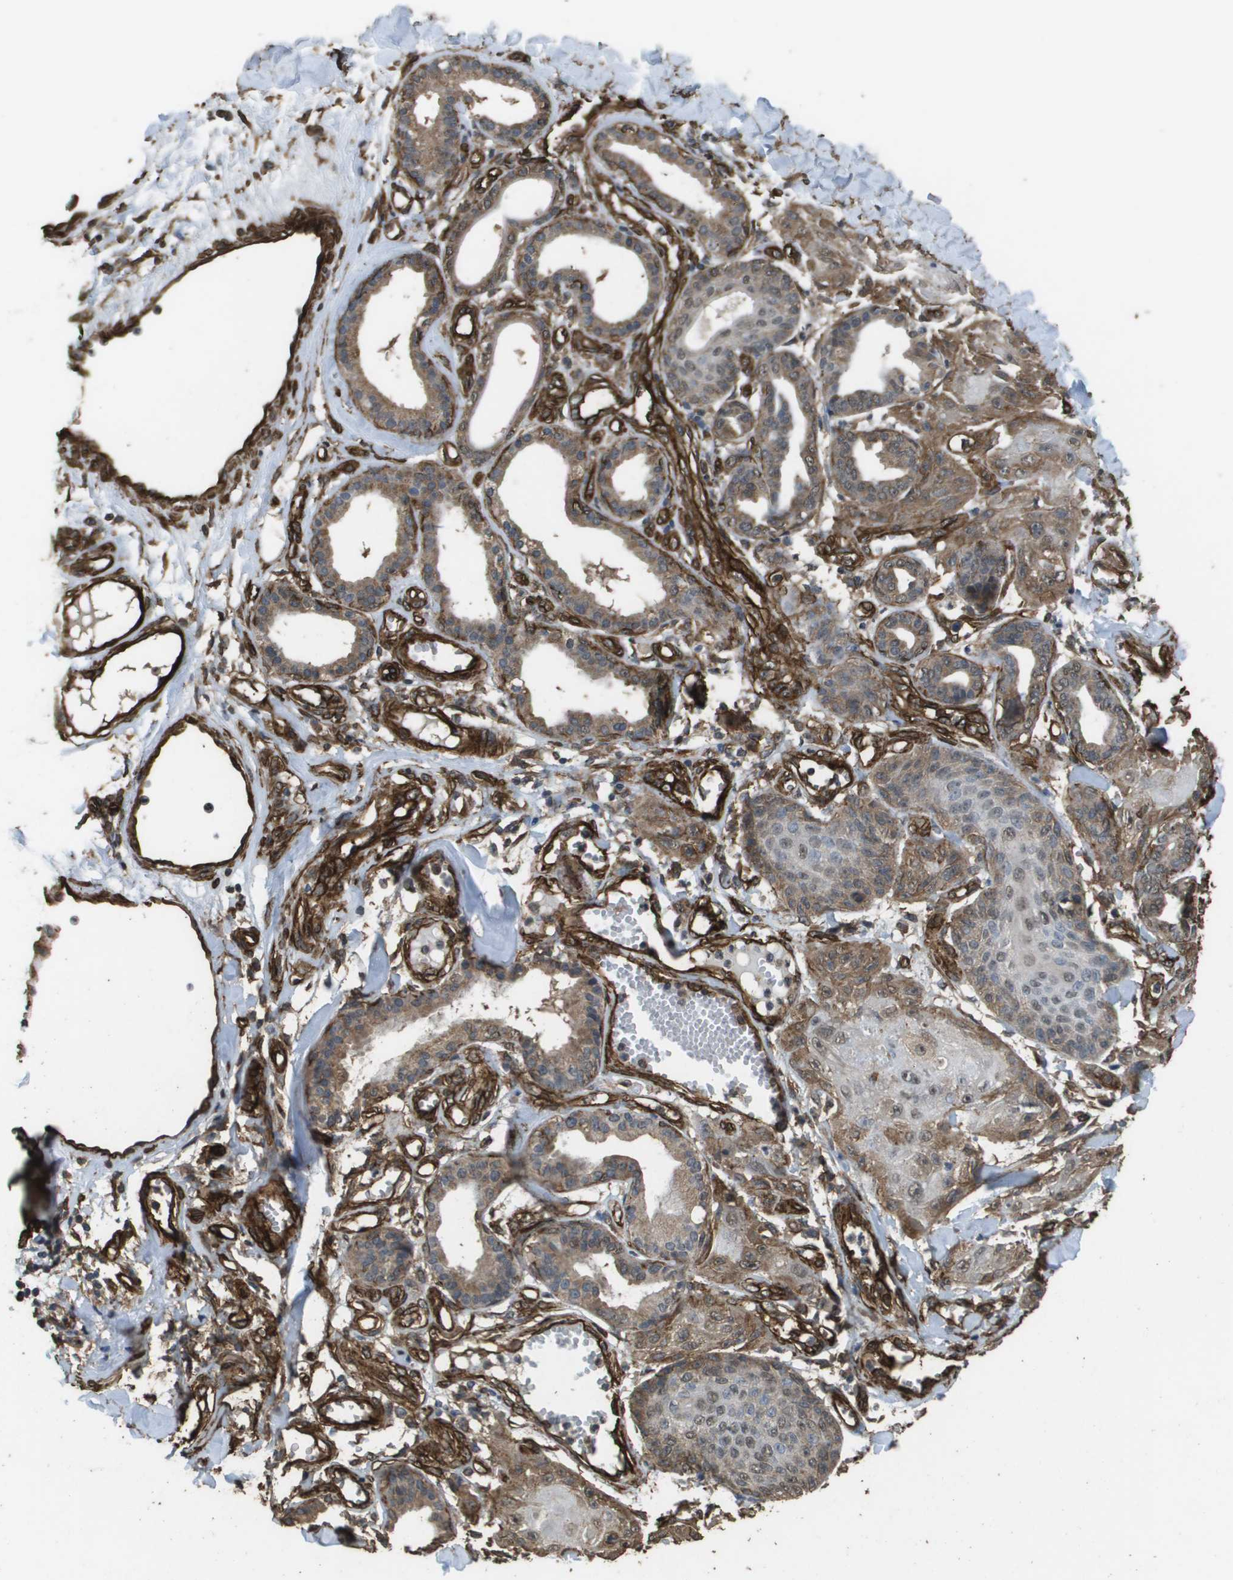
{"staining": {"intensity": "moderate", "quantity": ">75%", "location": "cytoplasmic/membranous"}, "tissue": "skin cancer", "cell_type": "Tumor cells", "image_type": "cancer", "snomed": [{"axis": "morphology", "description": "Squamous cell carcinoma, NOS"}, {"axis": "topography", "description": "Skin"}], "caption": "IHC of skin squamous cell carcinoma demonstrates medium levels of moderate cytoplasmic/membranous expression in approximately >75% of tumor cells. Nuclei are stained in blue.", "gene": "AAMP", "patient": {"sex": "male", "age": 74}}